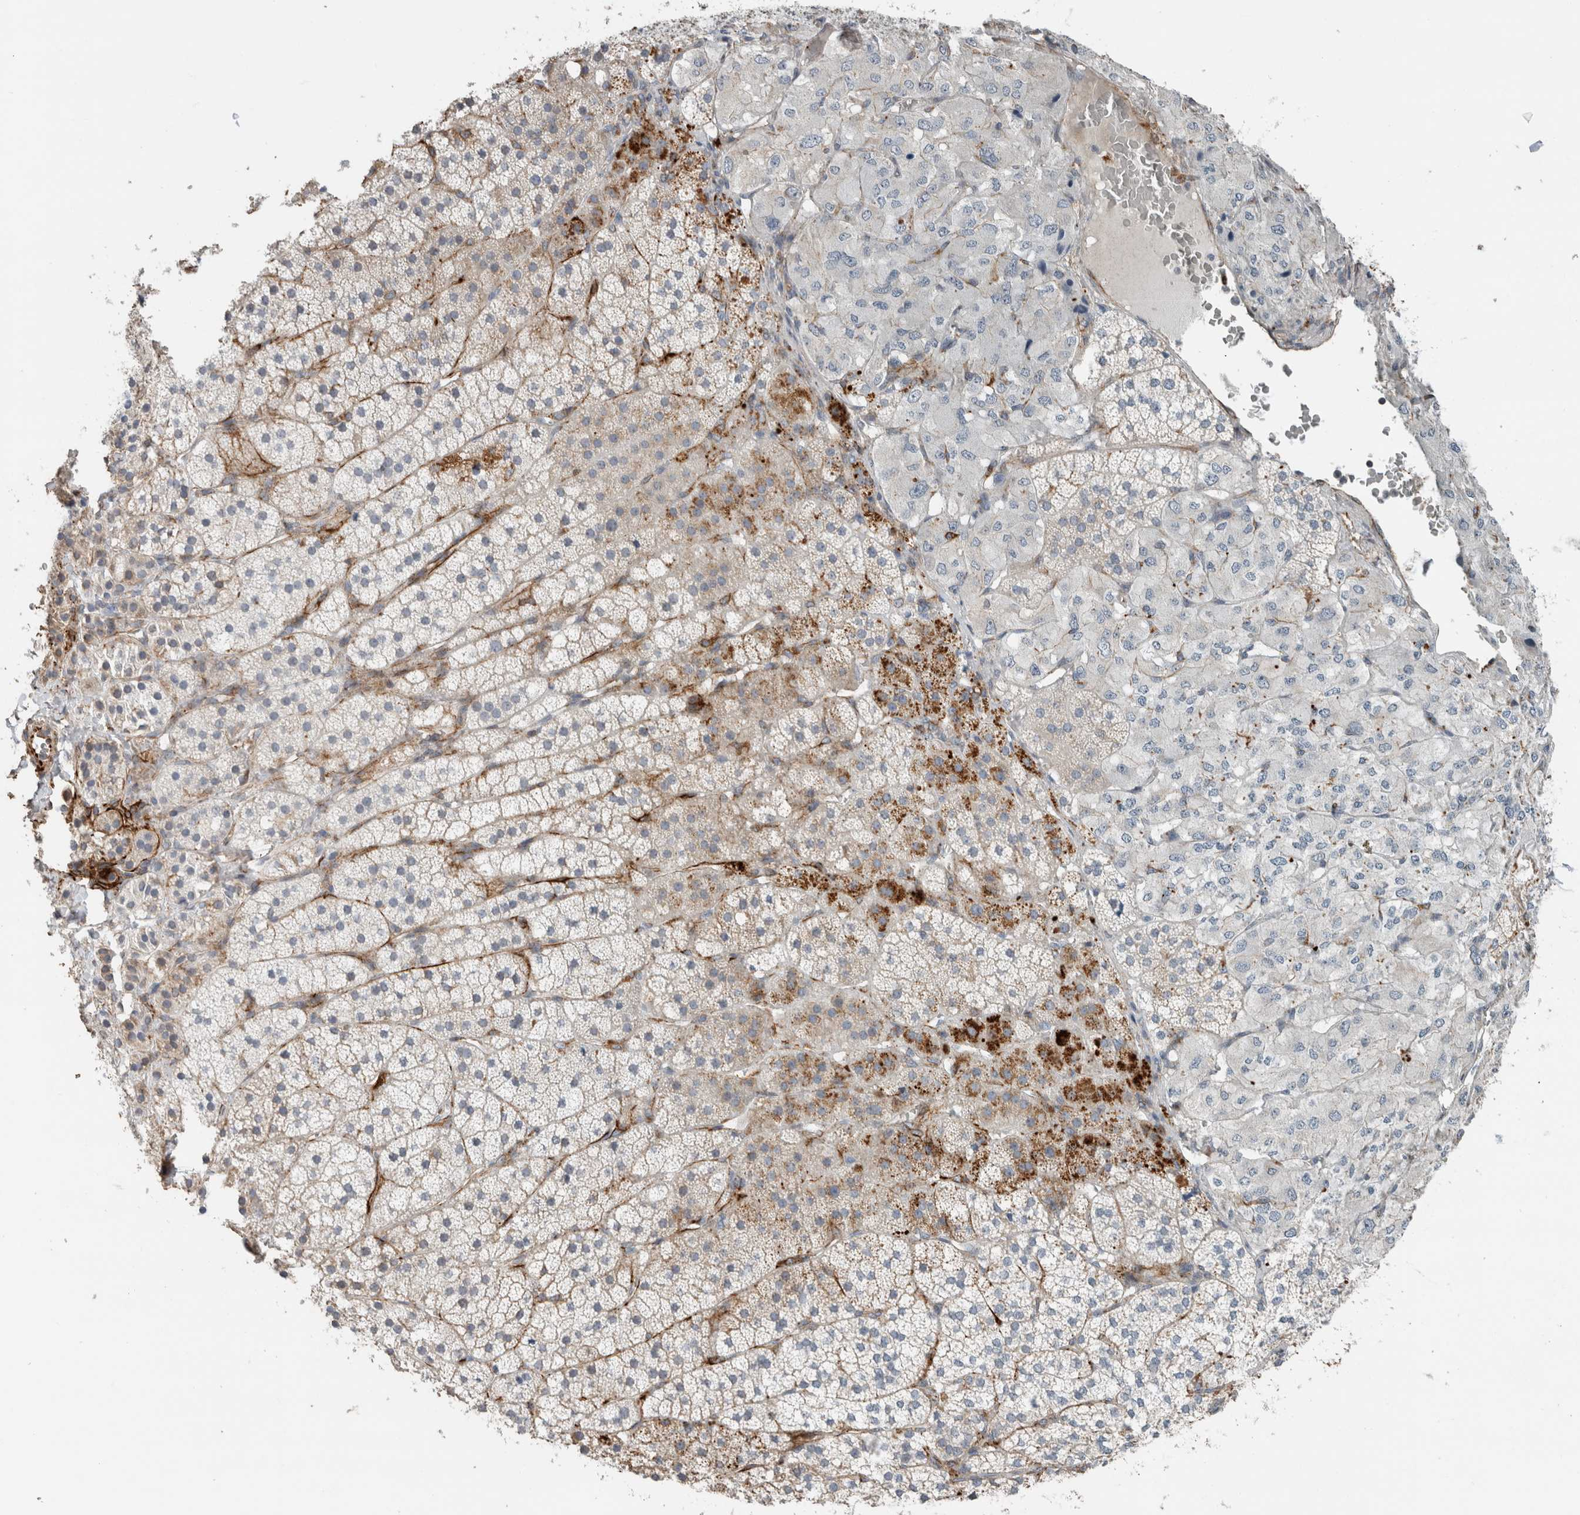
{"staining": {"intensity": "negative", "quantity": "none", "location": "none"}, "tissue": "adrenal gland", "cell_type": "Glandular cells", "image_type": "normal", "snomed": [{"axis": "morphology", "description": "Normal tissue, NOS"}, {"axis": "topography", "description": "Adrenal gland"}], "caption": "Micrograph shows no protein staining in glandular cells of unremarkable adrenal gland. (Brightfield microscopy of DAB (3,3'-diaminobenzidine) immunohistochemistry (IHC) at high magnification).", "gene": "LY86", "patient": {"sex": "female", "age": 44}}